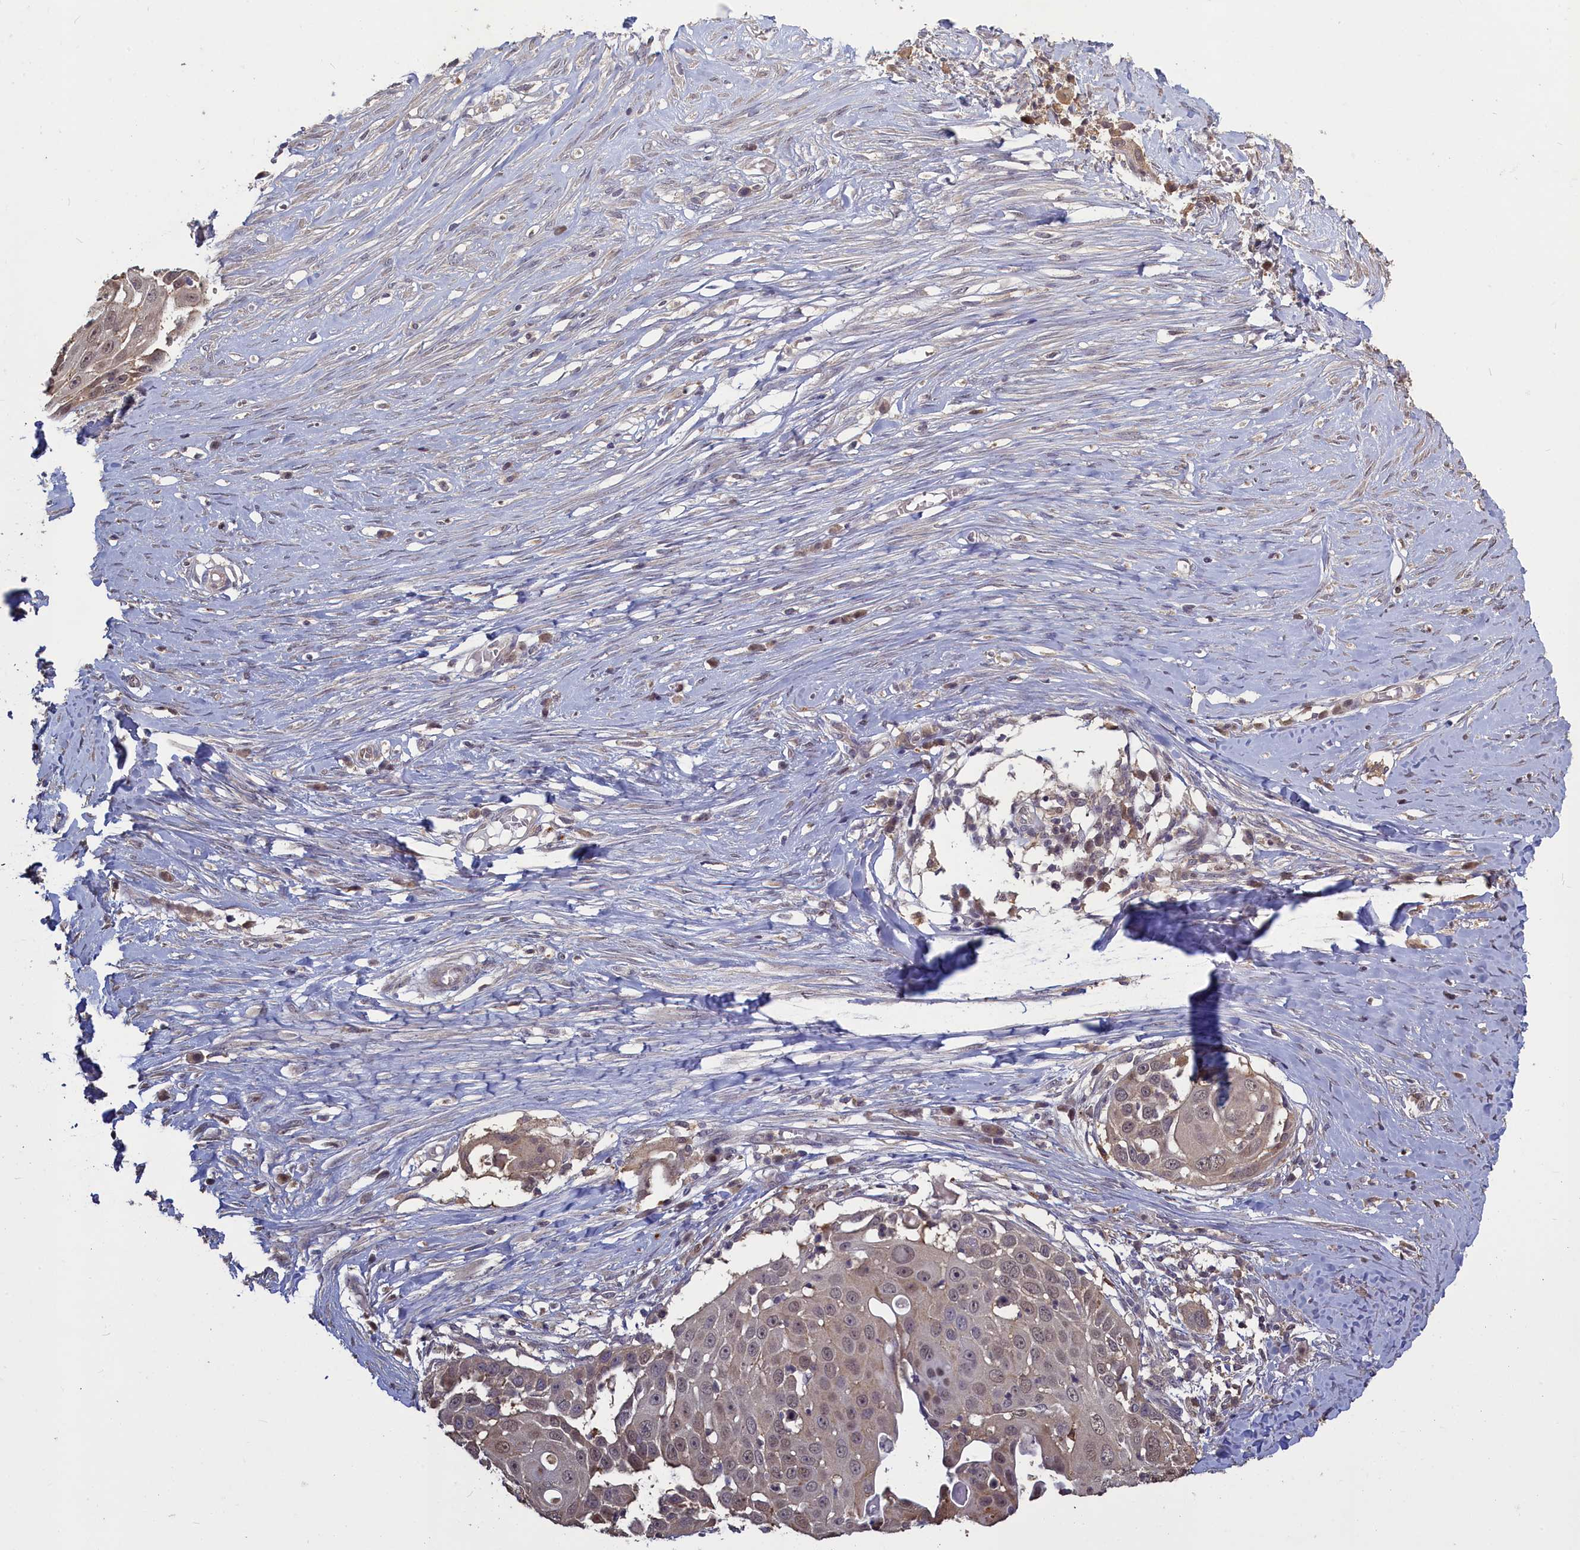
{"staining": {"intensity": "weak", "quantity": "25%-75%", "location": "cytoplasmic/membranous,nuclear"}, "tissue": "skin cancer", "cell_type": "Tumor cells", "image_type": "cancer", "snomed": [{"axis": "morphology", "description": "Squamous cell carcinoma, NOS"}, {"axis": "topography", "description": "Skin"}], "caption": "Immunohistochemistry histopathology image of skin cancer (squamous cell carcinoma) stained for a protein (brown), which displays low levels of weak cytoplasmic/membranous and nuclear staining in about 25%-75% of tumor cells.", "gene": "UCHL3", "patient": {"sex": "female", "age": 44}}